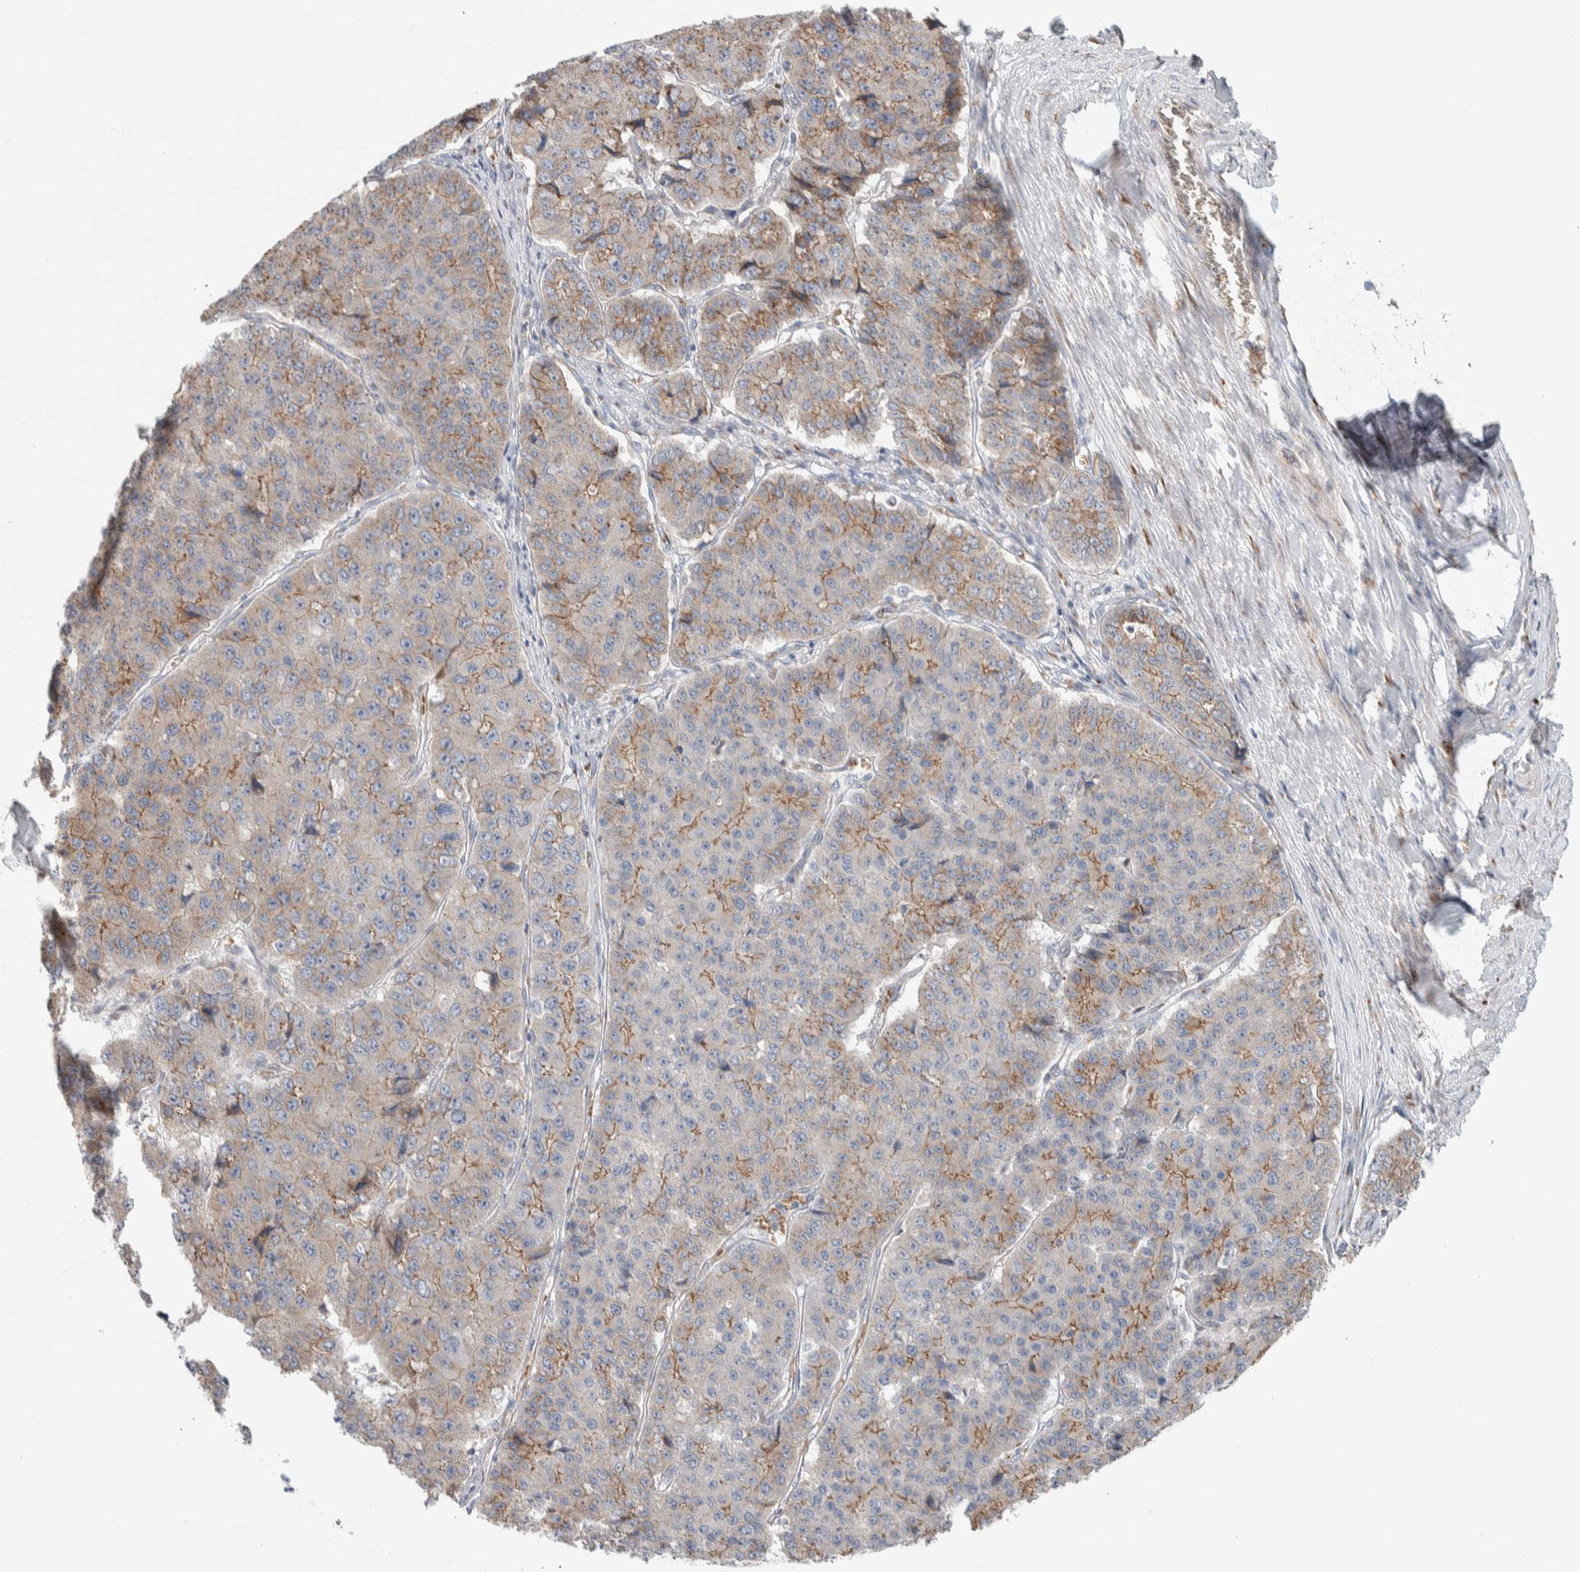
{"staining": {"intensity": "moderate", "quantity": "25%-75%", "location": "cytoplasmic/membranous"}, "tissue": "pancreatic cancer", "cell_type": "Tumor cells", "image_type": "cancer", "snomed": [{"axis": "morphology", "description": "Adenocarcinoma, NOS"}, {"axis": "topography", "description": "Pancreas"}], "caption": "A micrograph showing moderate cytoplasmic/membranous positivity in approximately 25%-75% of tumor cells in adenocarcinoma (pancreatic), as visualized by brown immunohistochemical staining.", "gene": "SLC38A10", "patient": {"sex": "male", "age": 50}}